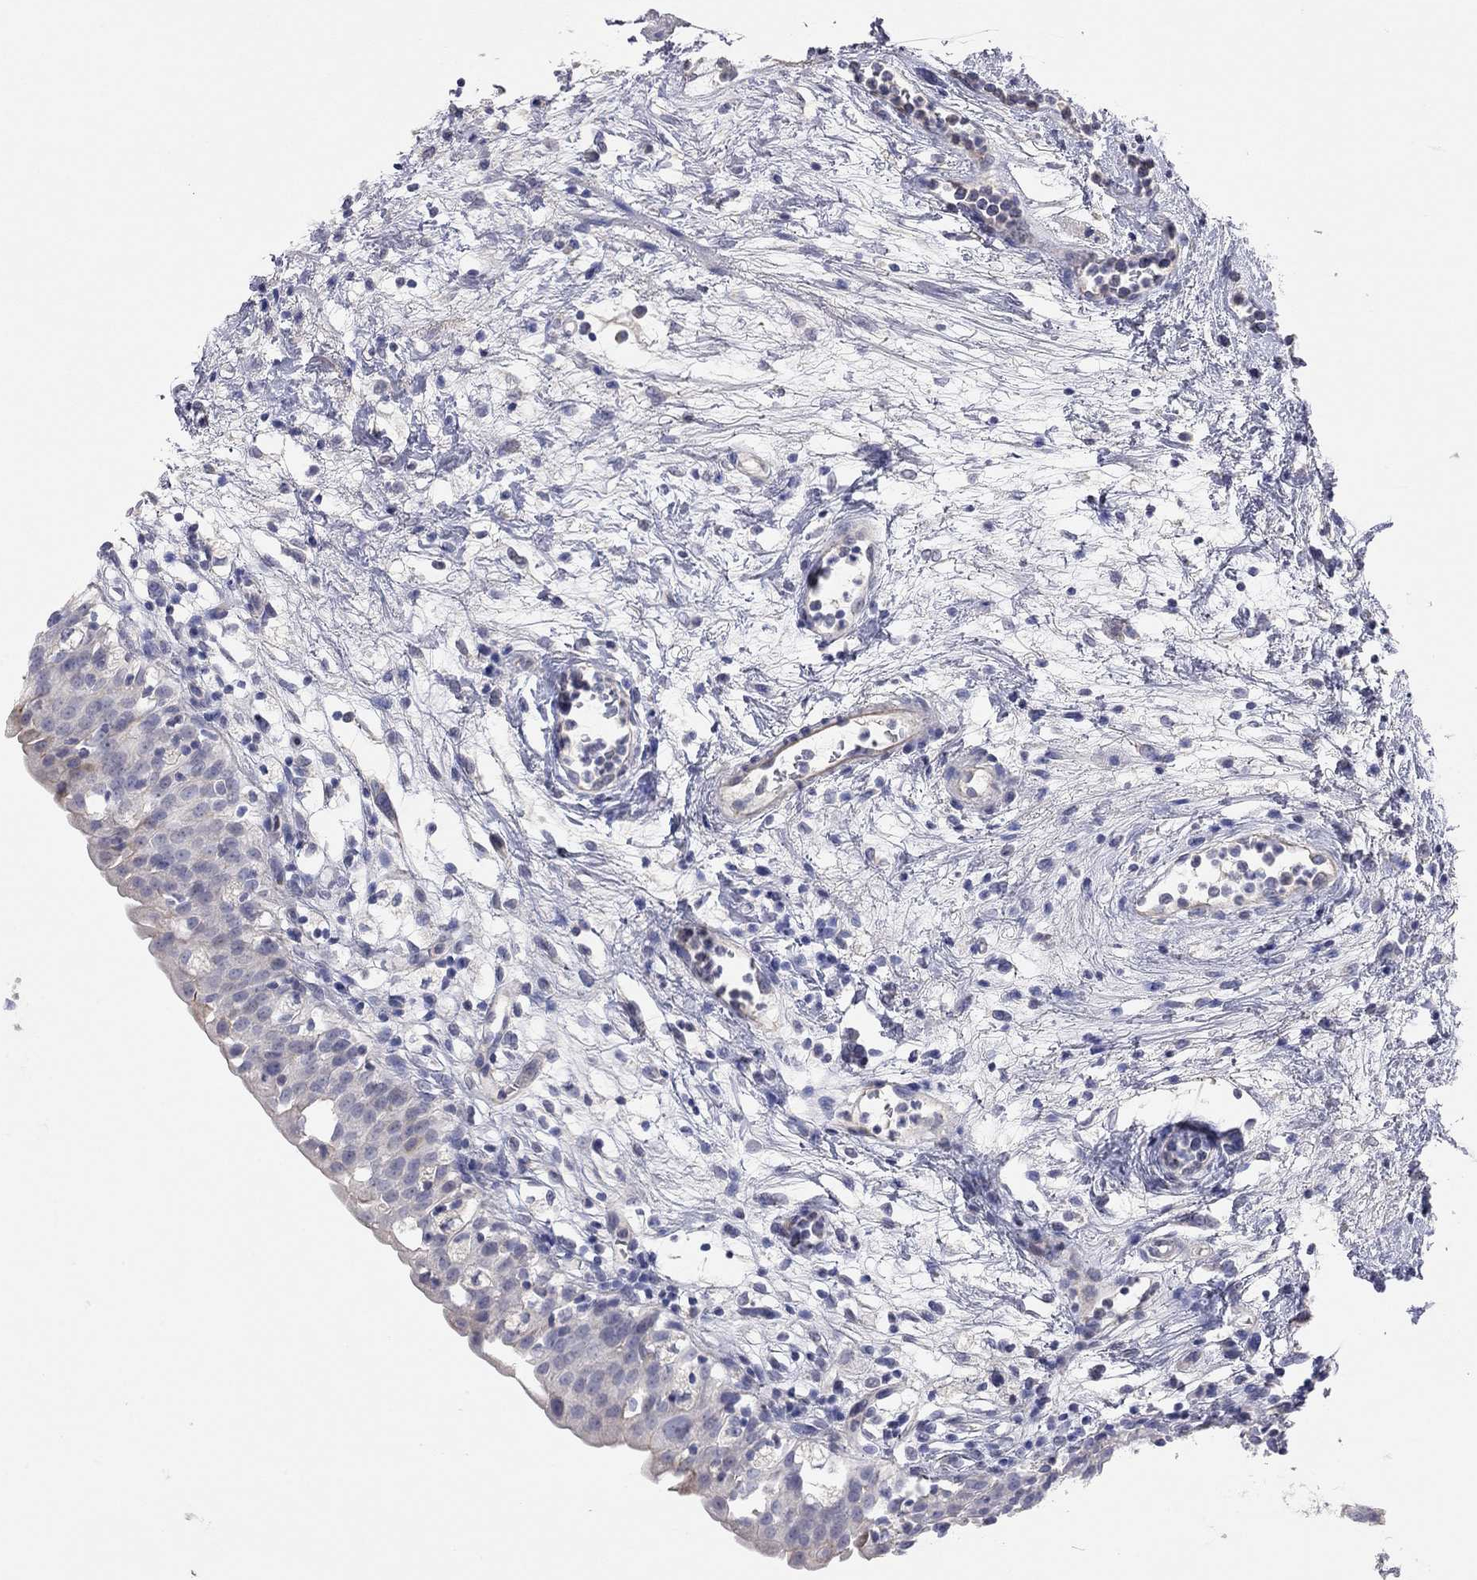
{"staining": {"intensity": "negative", "quantity": "none", "location": "none"}, "tissue": "urinary bladder", "cell_type": "Urothelial cells", "image_type": "normal", "snomed": [{"axis": "morphology", "description": "Normal tissue, NOS"}, {"axis": "topography", "description": "Urinary bladder"}], "caption": "Urothelial cells are negative for protein expression in unremarkable human urinary bladder.", "gene": "KCNB1", "patient": {"sex": "male", "age": 76}}